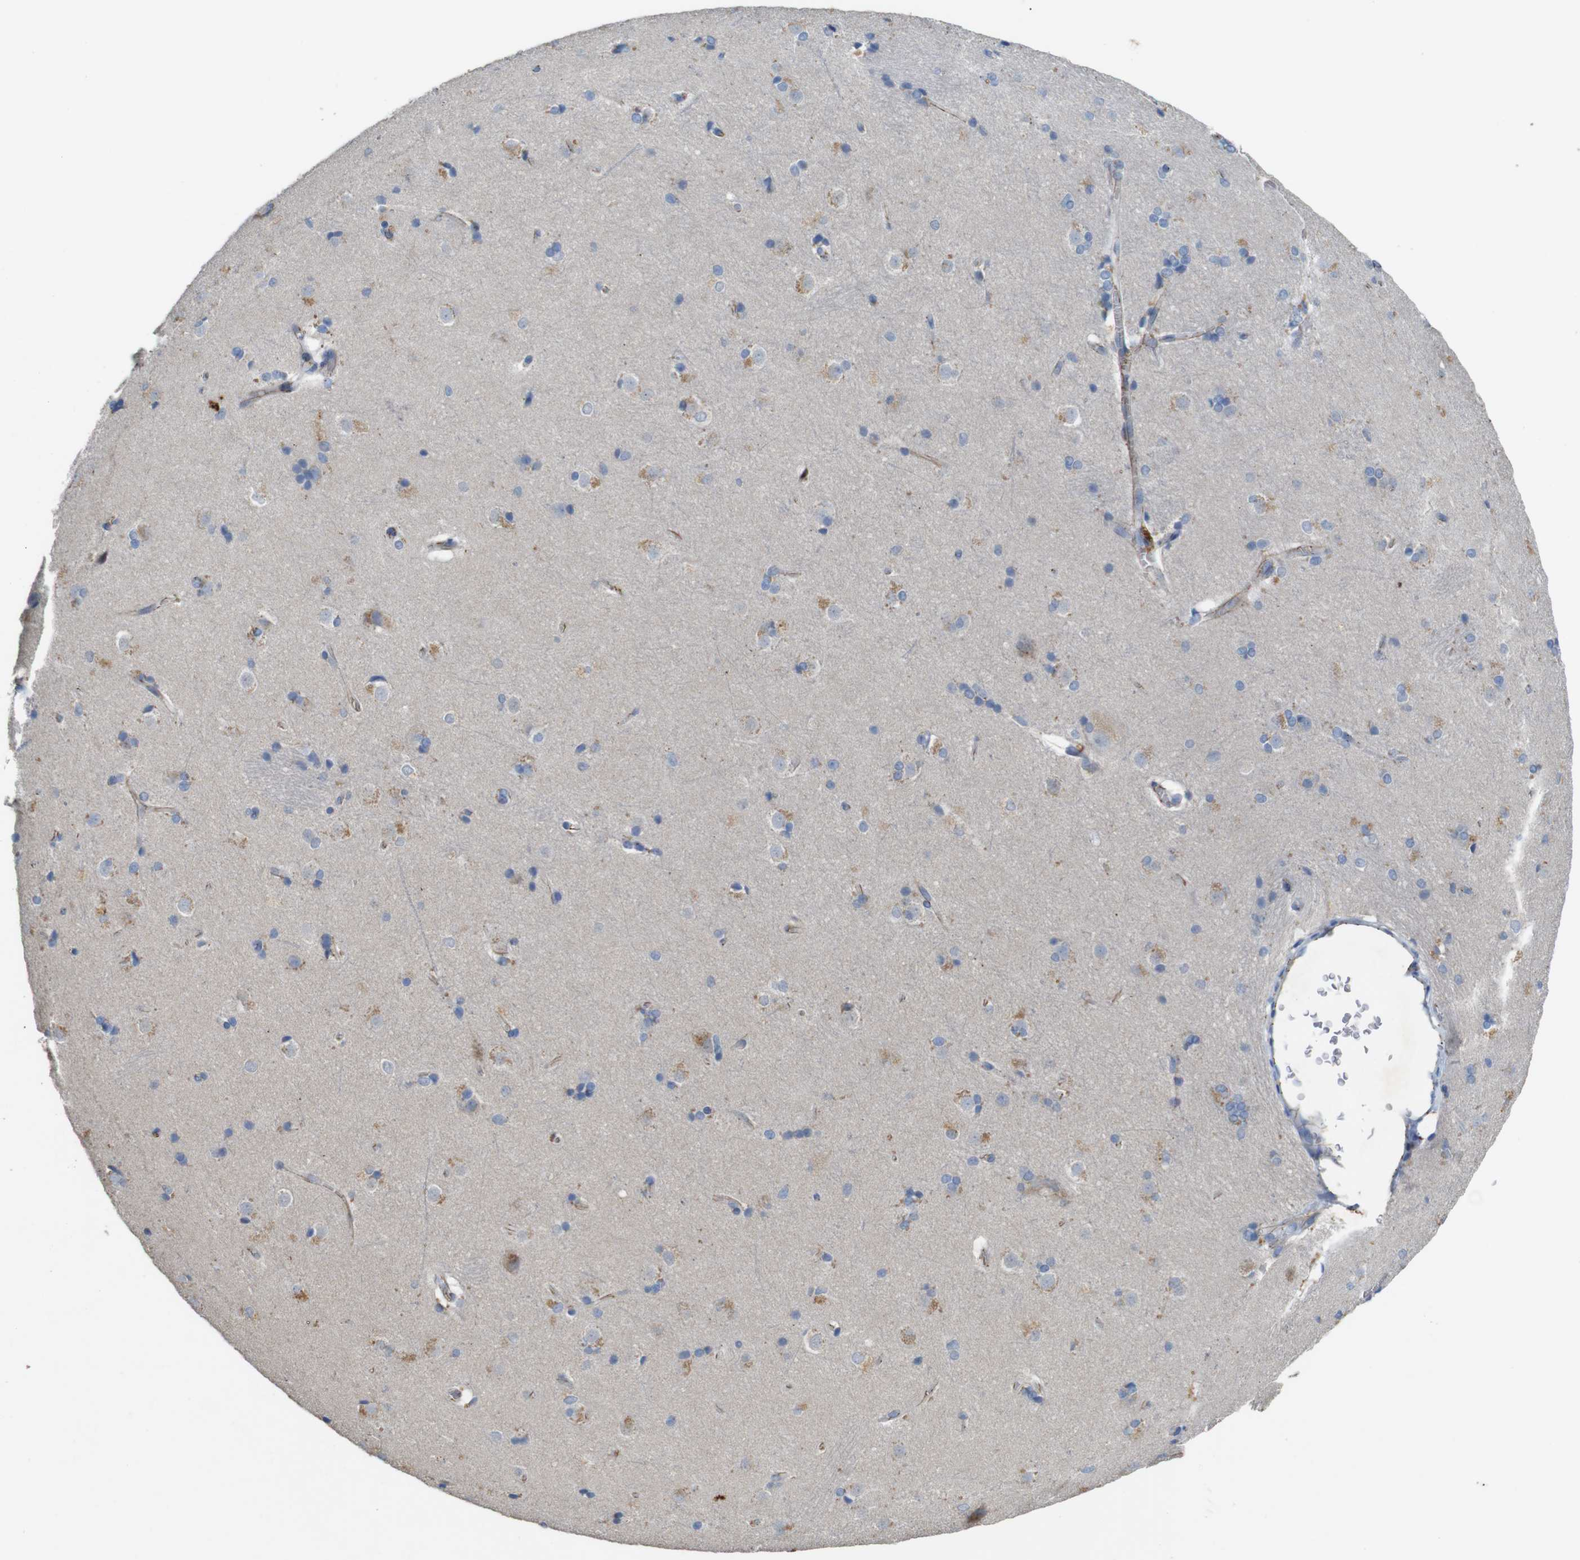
{"staining": {"intensity": "negative", "quantity": "none", "location": "none"}, "tissue": "caudate", "cell_type": "Glial cells", "image_type": "normal", "snomed": [{"axis": "morphology", "description": "Normal tissue, NOS"}, {"axis": "topography", "description": "Lateral ventricle wall"}], "caption": "This is an immunohistochemistry image of normal human caudate. There is no expression in glial cells.", "gene": "NHLRC3", "patient": {"sex": "female", "age": 19}}